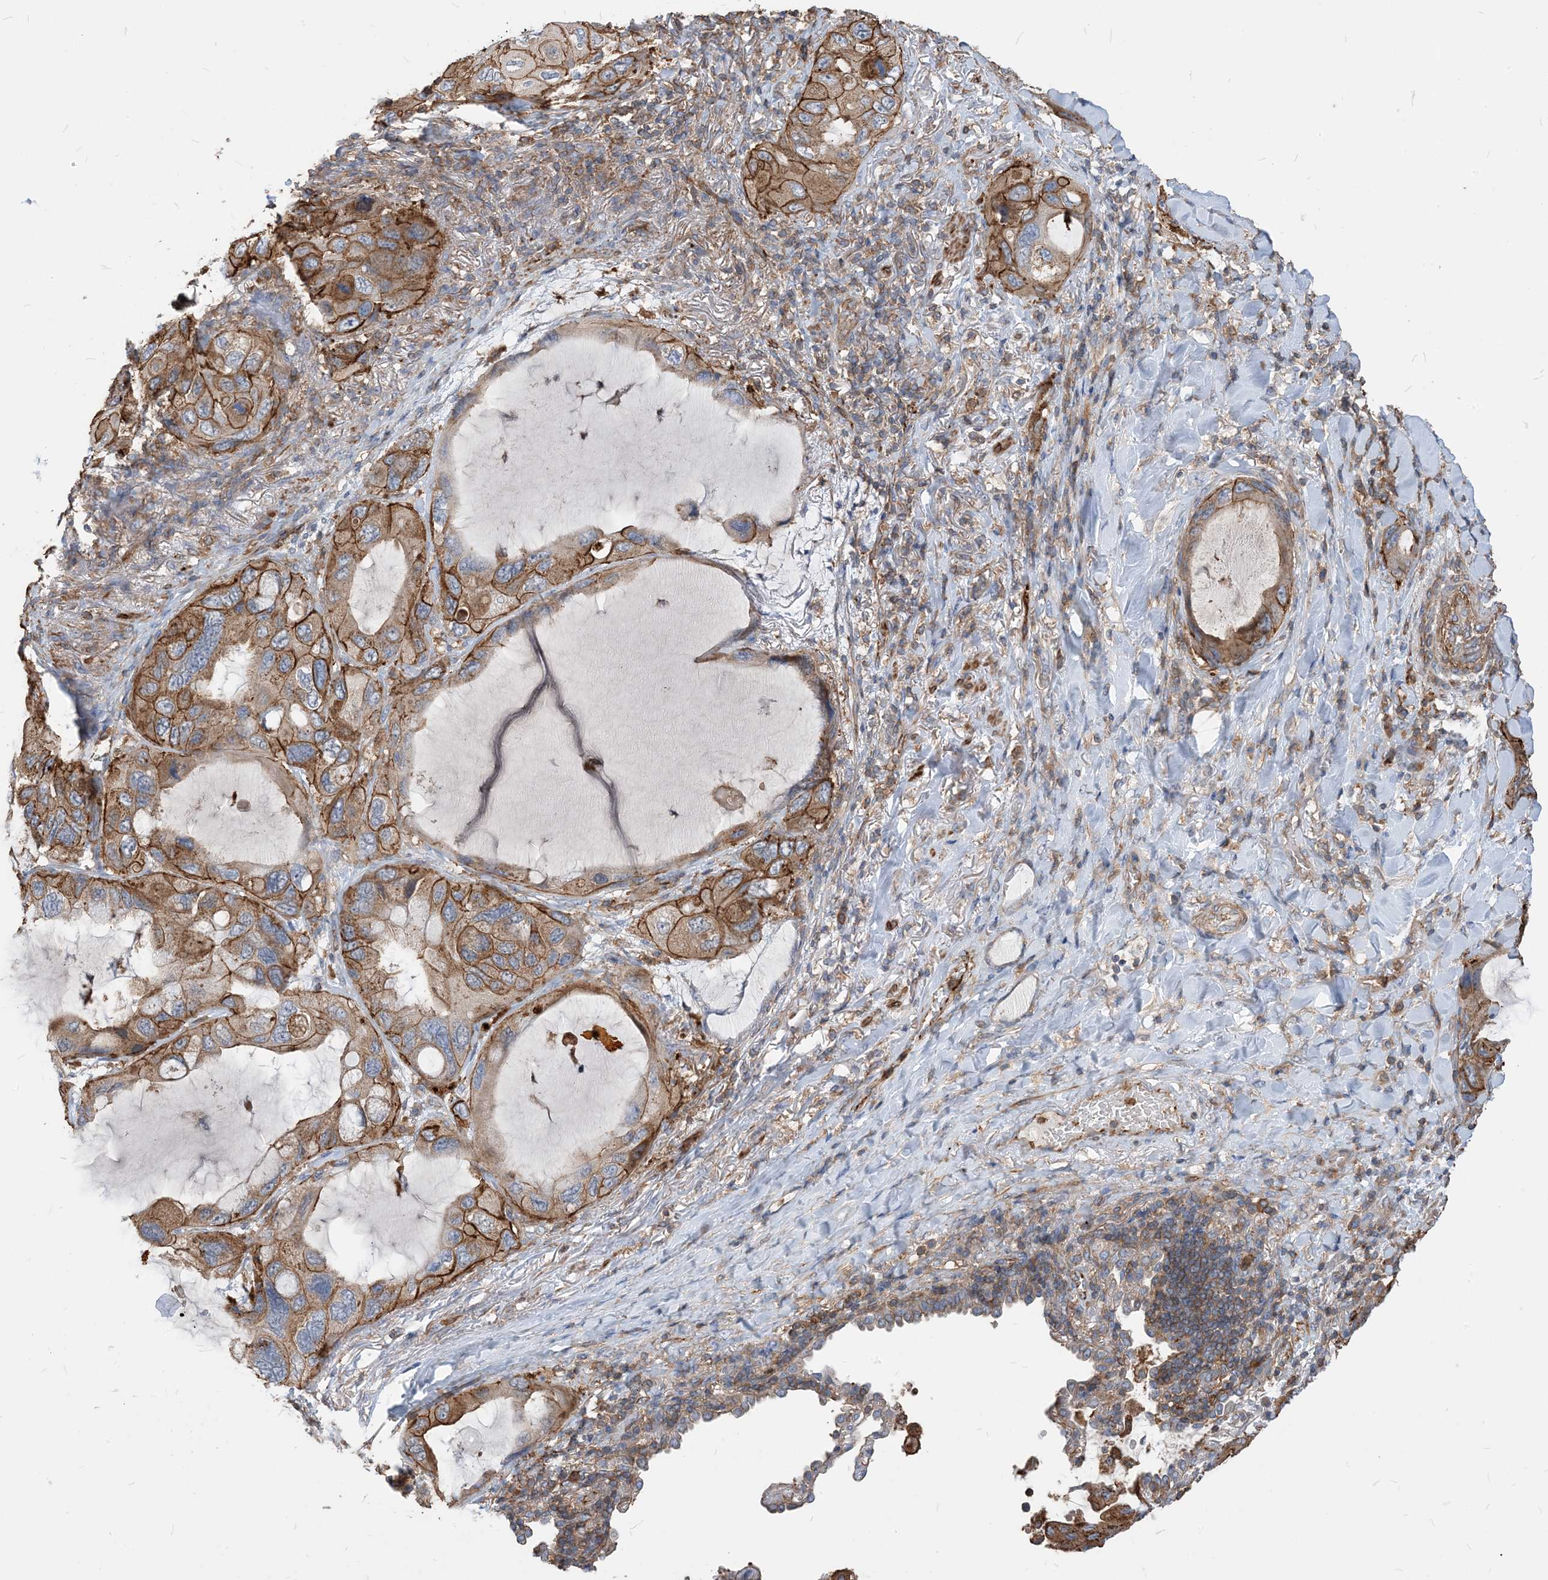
{"staining": {"intensity": "moderate", "quantity": ">75%", "location": "cytoplasmic/membranous"}, "tissue": "lung cancer", "cell_type": "Tumor cells", "image_type": "cancer", "snomed": [{"axis": "morphology", "description": "Squamous cell carcinoma, NOS"}, {"axis": "topography", "description": "Lung"}], "caption": "Human lung cancer (squamous cell carcinoma) stained with a brown dye displays moderate cytoplasmic/membranous positive positivity in approximately >75% of tumor cells.", "gene": "PARVG", "patient": {"sex": "female", "age": 73}}